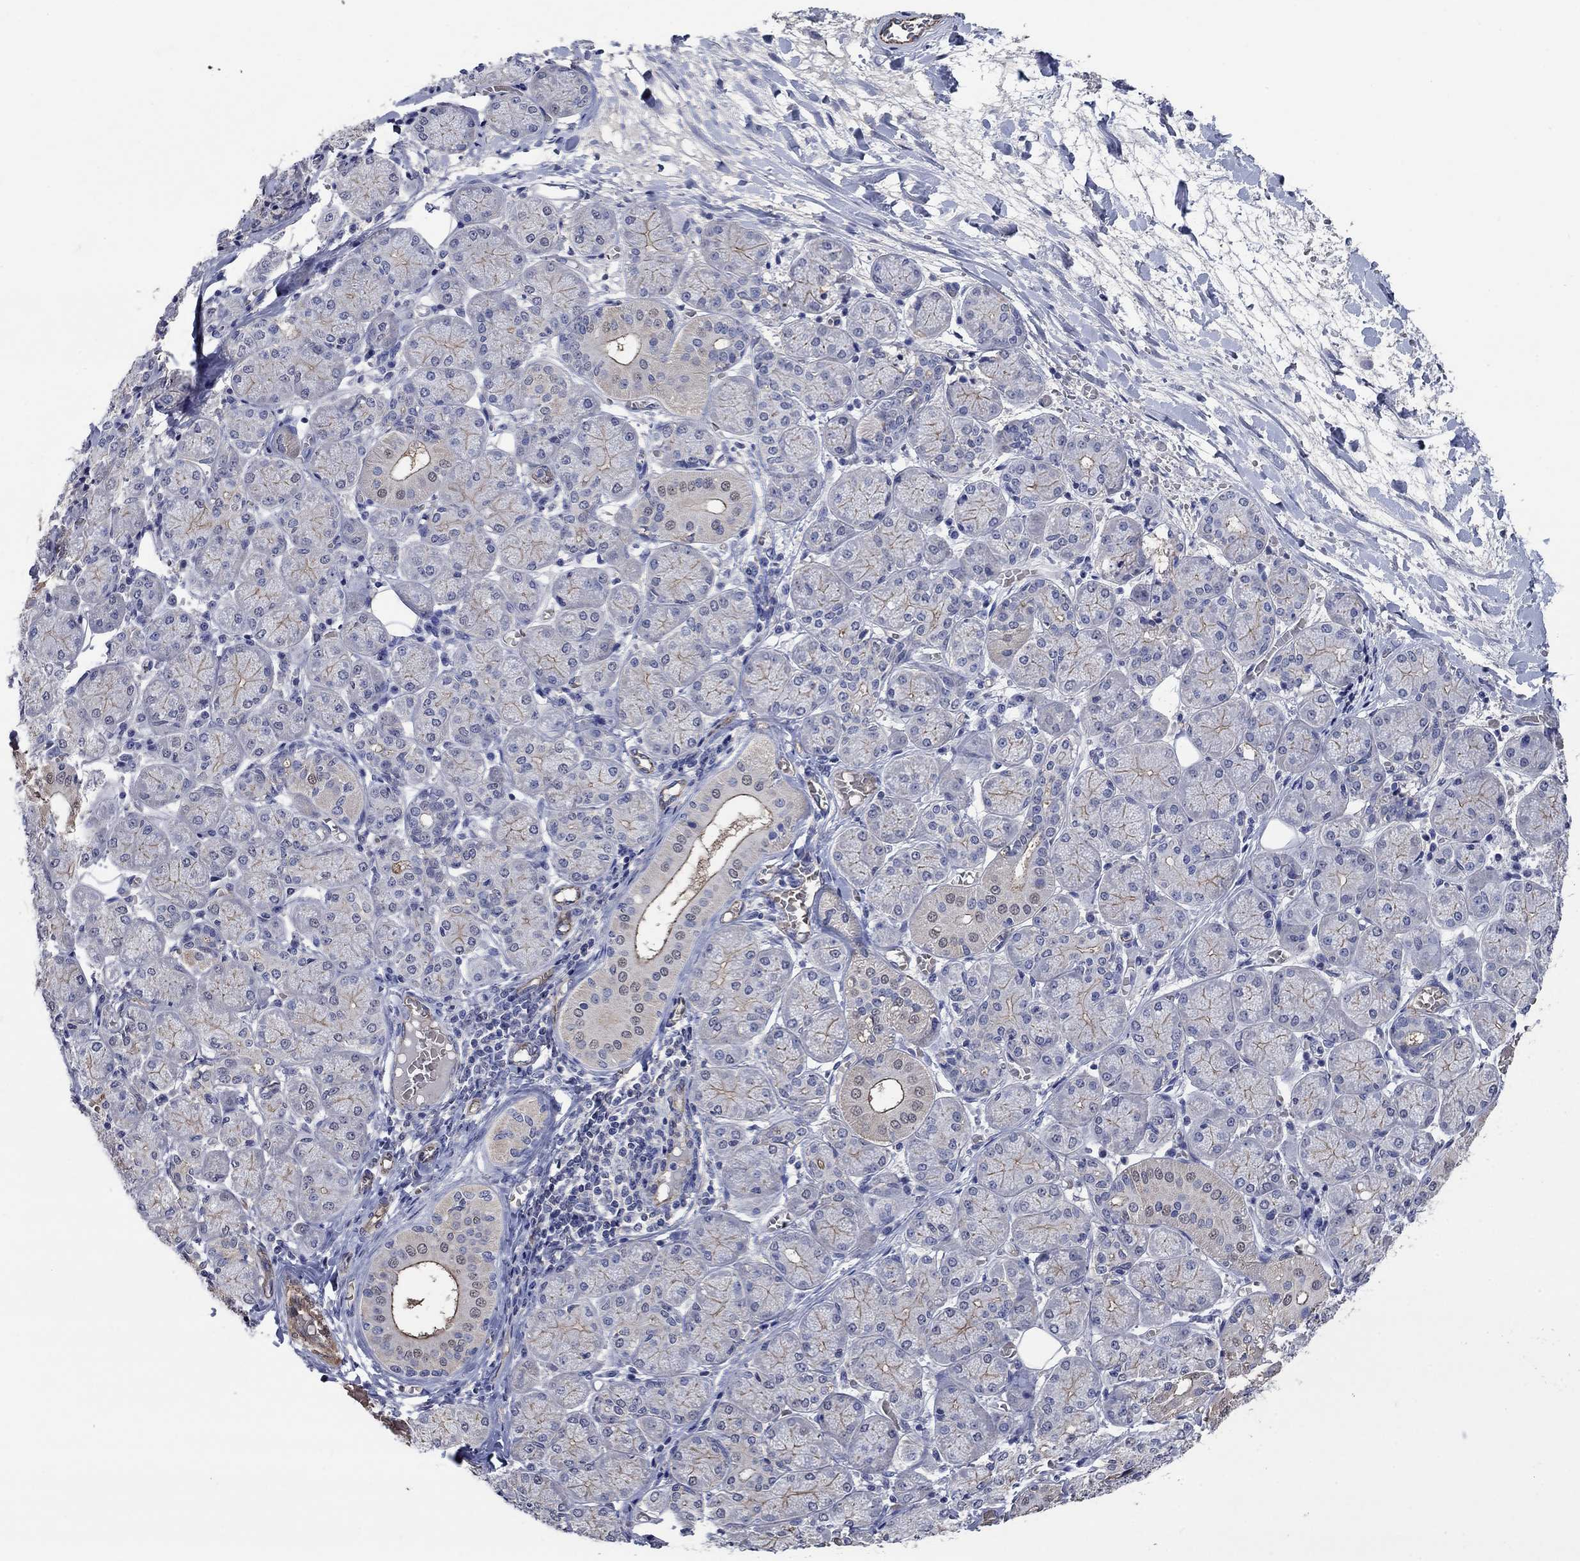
{"staining": {"intensity": "strong", "quantity": "<25%", "location": "cytoplasmic/membranous"}, "tissue": "salivary gland", "cell_type": "Glandular cells", "image_type": "normal", "snomed": [{"axis": "morphology", "description": "Normal tissue, NOS"}, {"axis": "topography", "description": "Salivary gland"}, {"axis": "topography", "description": "Peripheral nerve tissue"}], "caption": "Unremarkable salivary gland shows strong cytoplasmic/membranous expression in approximately <25% of glandular cells.", "gene": "FLNC", "patient": {"sex": "female", "age": 24}}